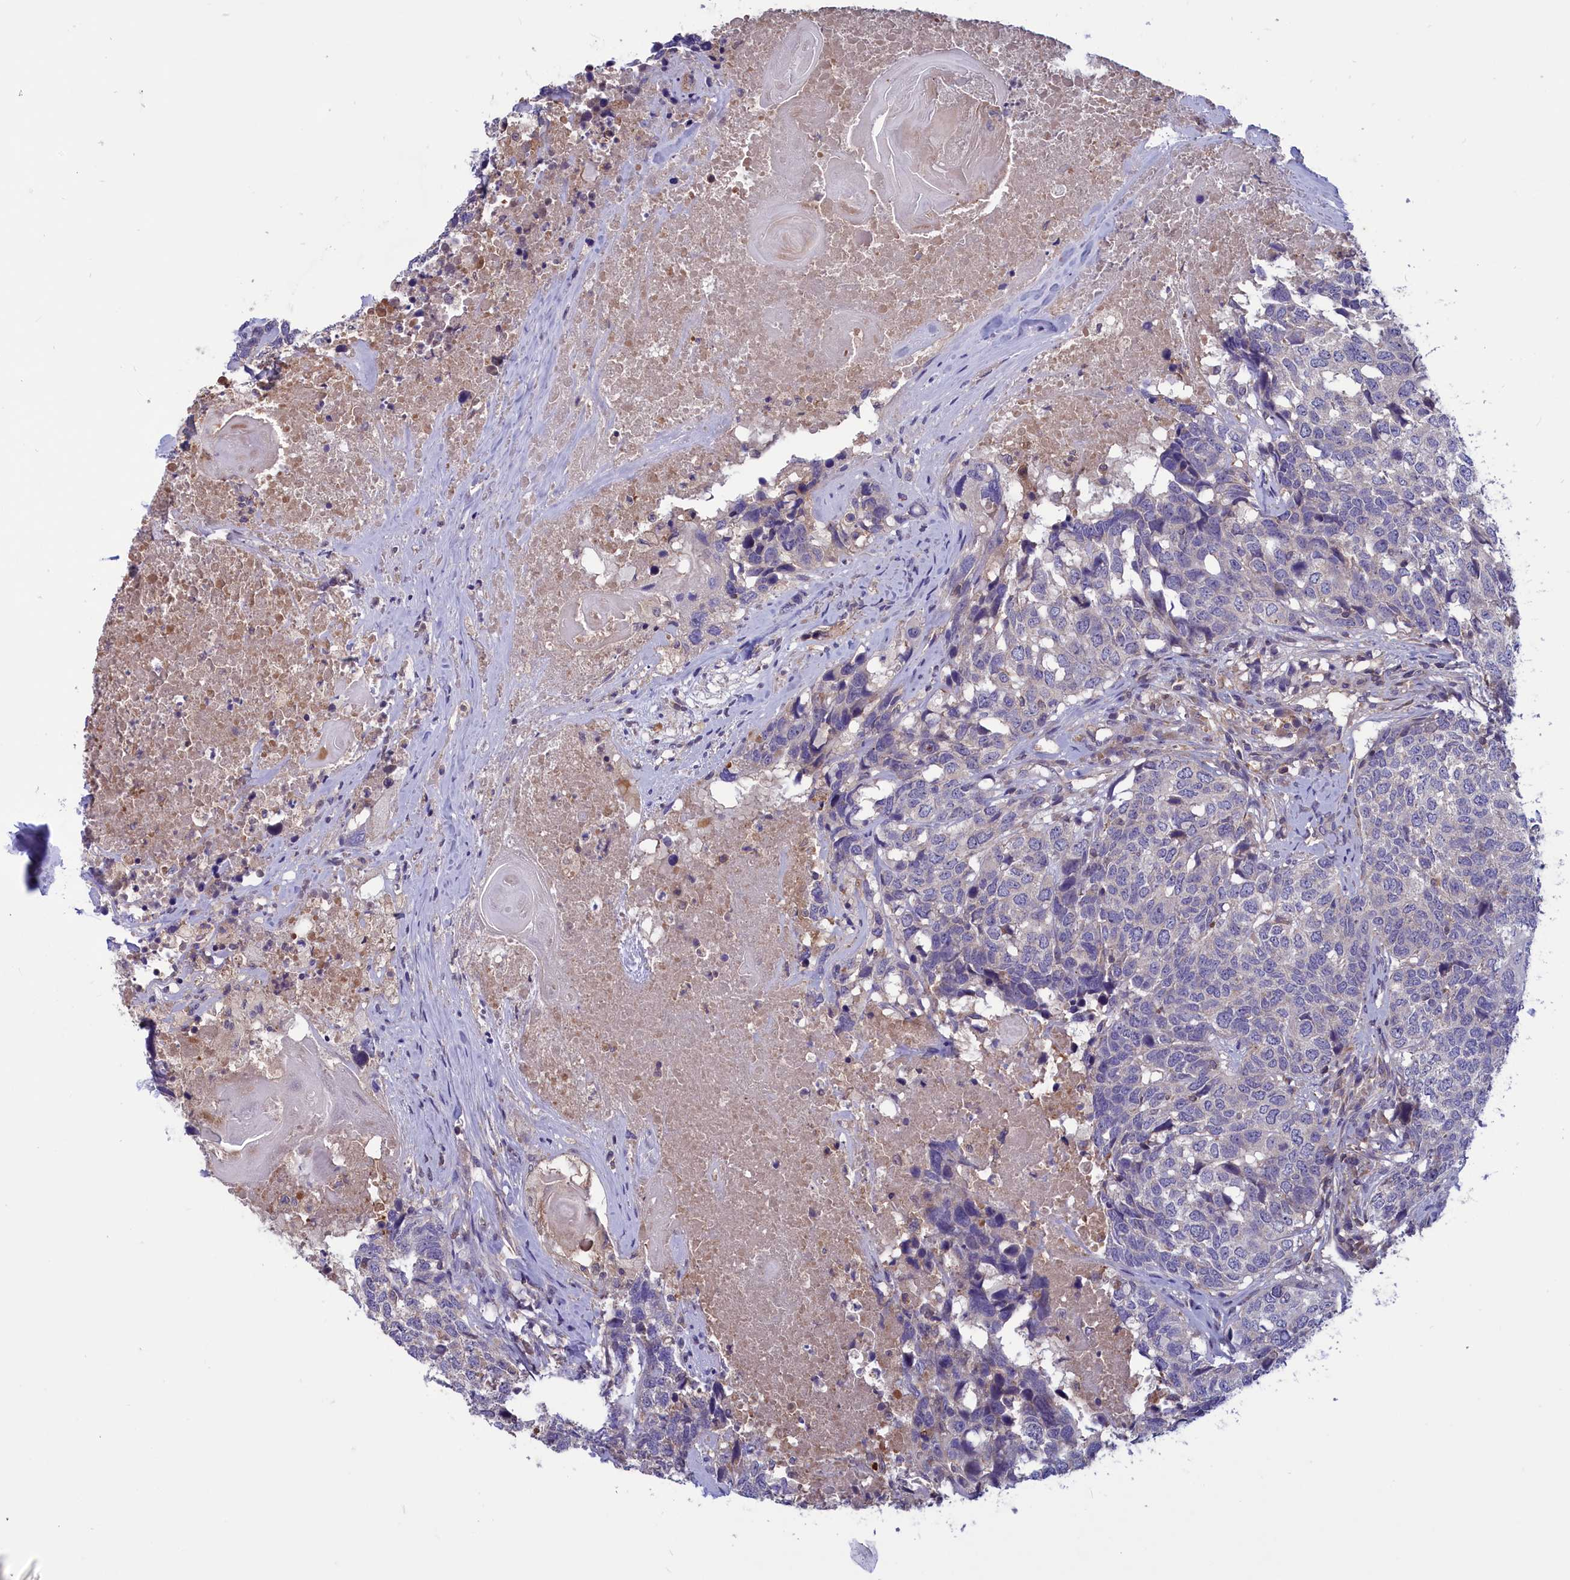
{"staining": {"intensity": "negative", "quantity": "none", "location": "none"}, "tissue": "head and neck cancer", "cell_type": "Tumor cells", "image_type": "cancer", "snomed": [{"axis": "morphology", "description": "Squamous cell carcinoma, NOS"}, {"axis": "topography", "description": "Head-Neck"}], "caption": "An immunohistochemistry (IHC) image of head and neck cancer is shown. There is no staining in tumor cells of head and neck cancer. (Immunohistochemistry, brightfield microscopy, high magnification).", "gene": "AMDHD2", "patient": {"sex": "male", "age": 66}}